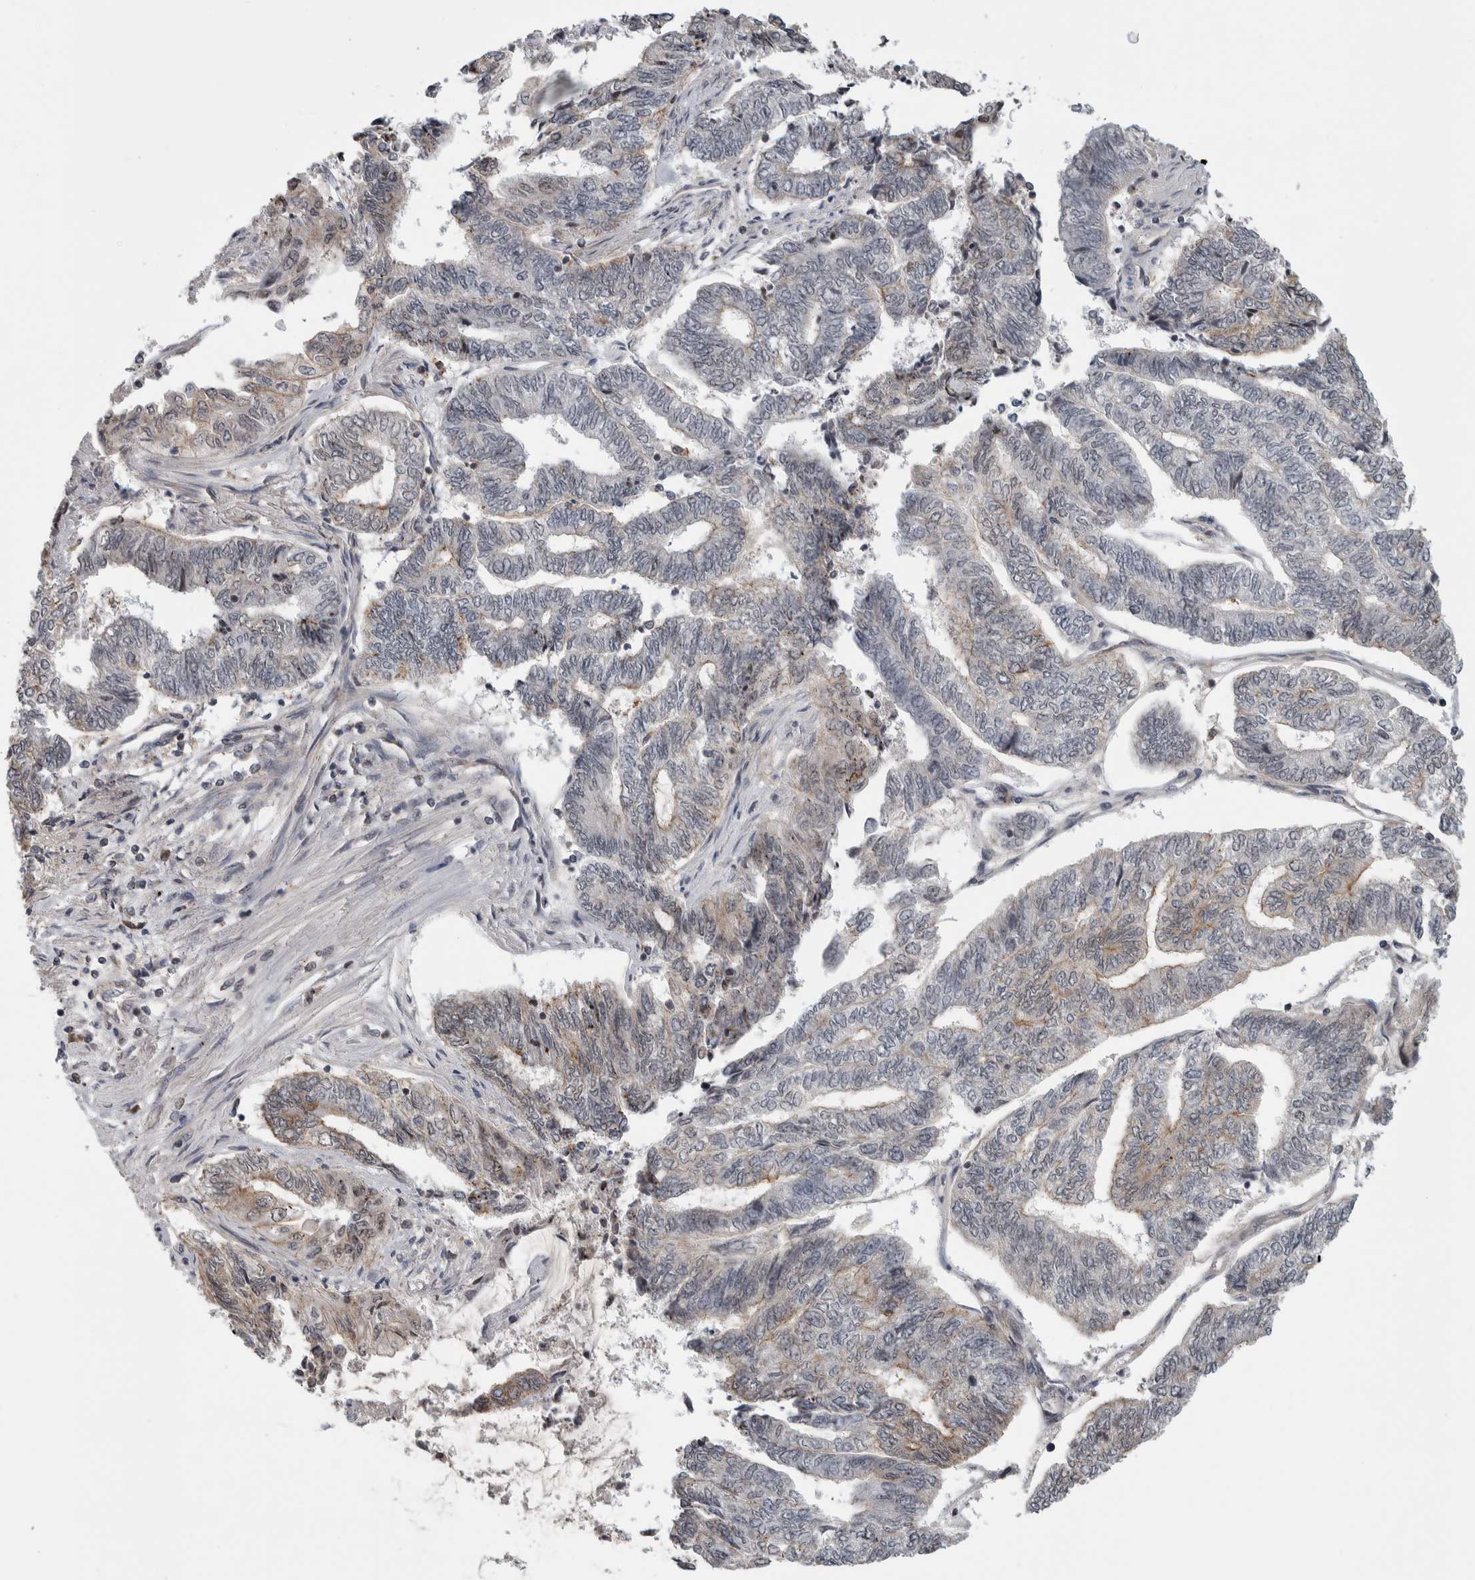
{"staining": {"intensity": "weak", "quantity": "25%-75%", "location": "cytoplasmic/membranous"}, "tissue": "endometrial cancer", "cell_type": "Tumor cells", "image_type": "cancer", "snomed": [{"axis": "morphology", "description": "Adenocarcinoma, NOS"}, {"axis": "topography", "description": "Uterus"}, {"axis": "topography", "description": "Endometrium"}], "caption": "Immunohistochemistry (DAB) staining of endometrial cancer reveals weak cytoplasmic/membranous protein positivity in approximately 25%-75% of tumor cells.", "gene": "MSL1", "patient": {"sex": "female", "age": 70}}